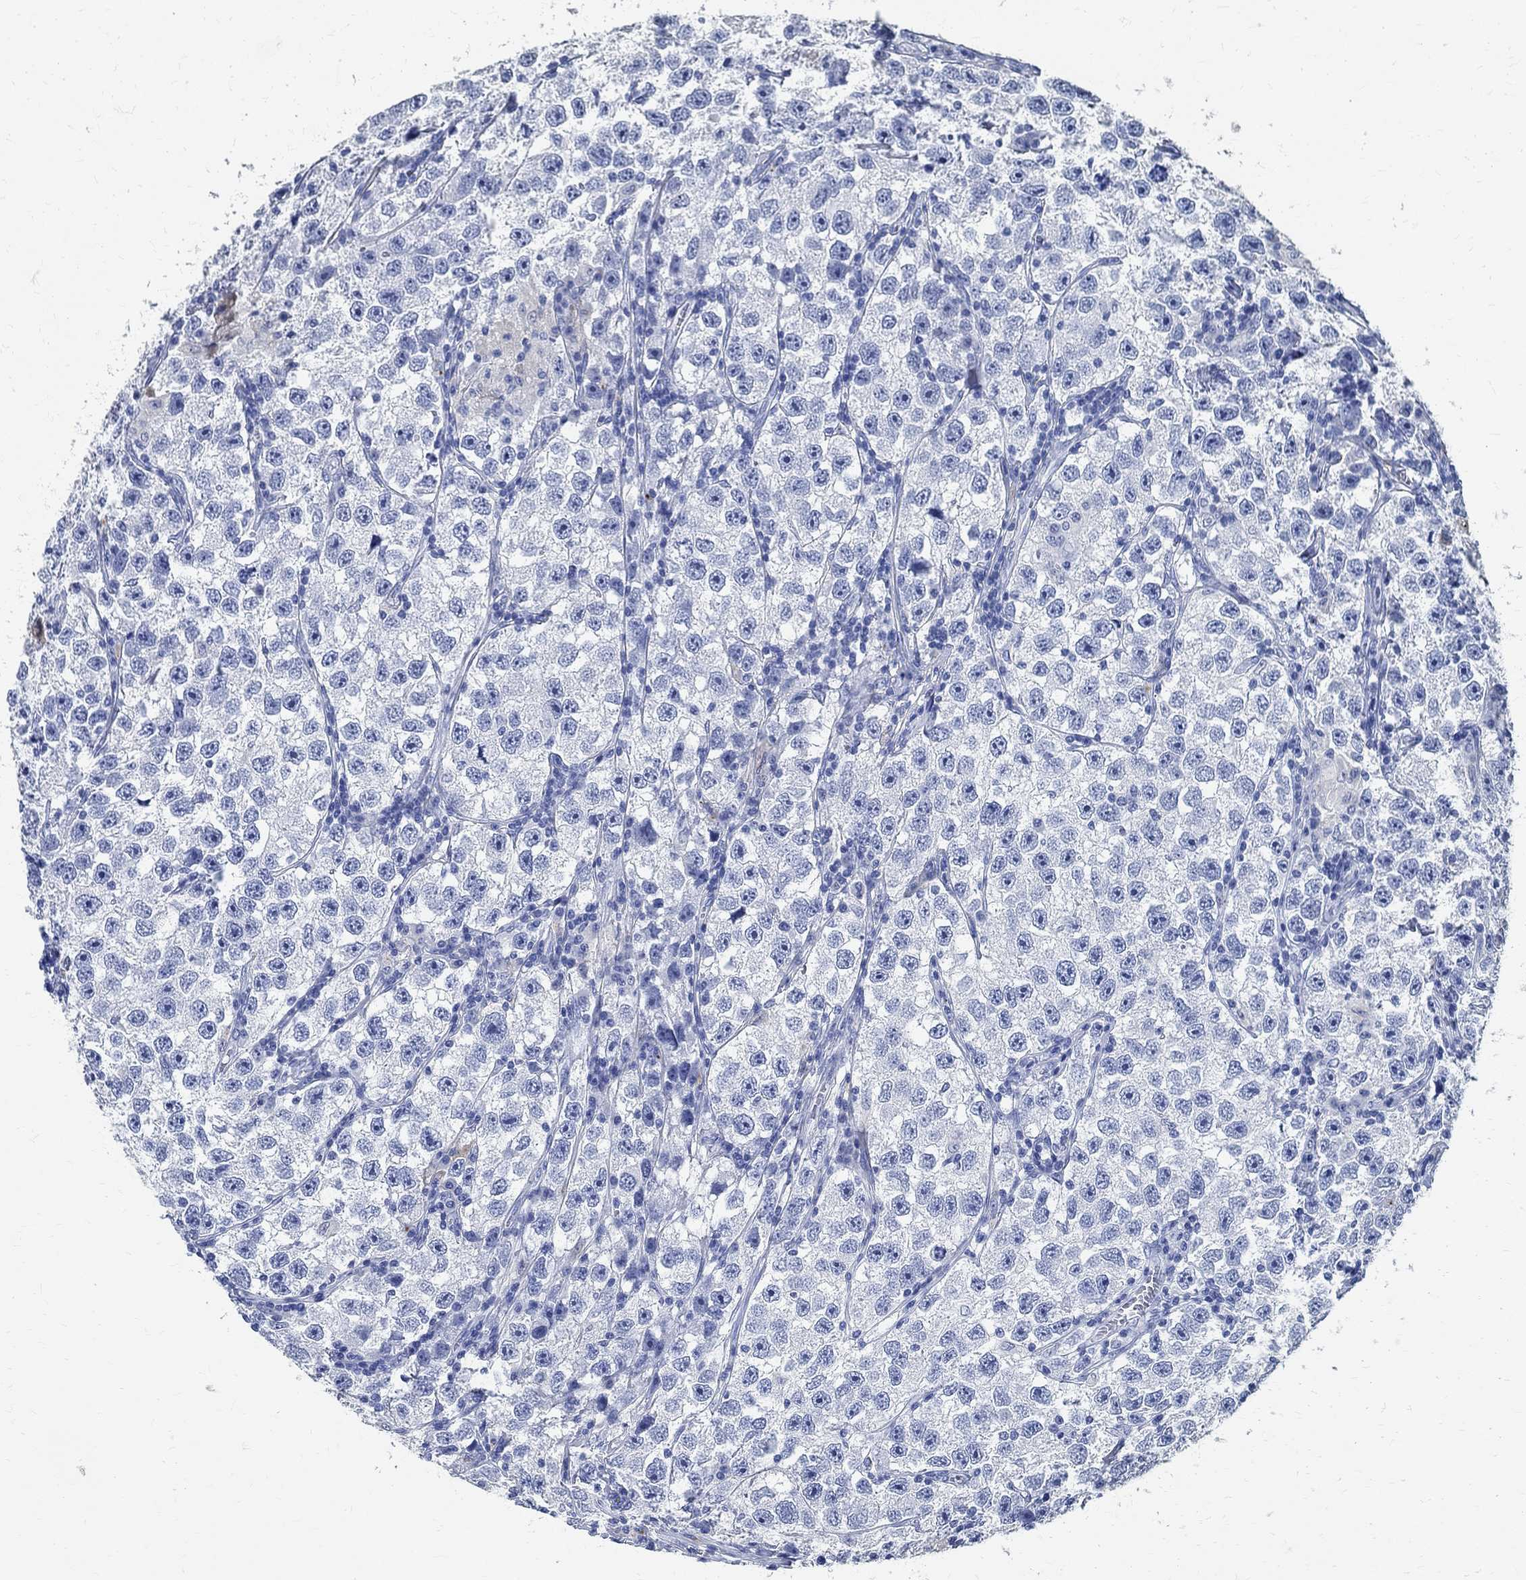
{"staining": {"intensity": "negative", "quantity": "none", "location": "none"}, "tissue": "testis cancer", "cell_type": "Tumor cells", "image_type": "cancer", "snomed": [{"axis": "morphology", "description": "Seminoma, NOS"}, {"axis": "topography", "description": "Testis"}], "caption": "Testis cancer (seminoma) was stained to show a protein in brown. There is no significant staining in tumor cells.", "gene": "TMEM221", "patient": {"sex": "male", "age": 26}}